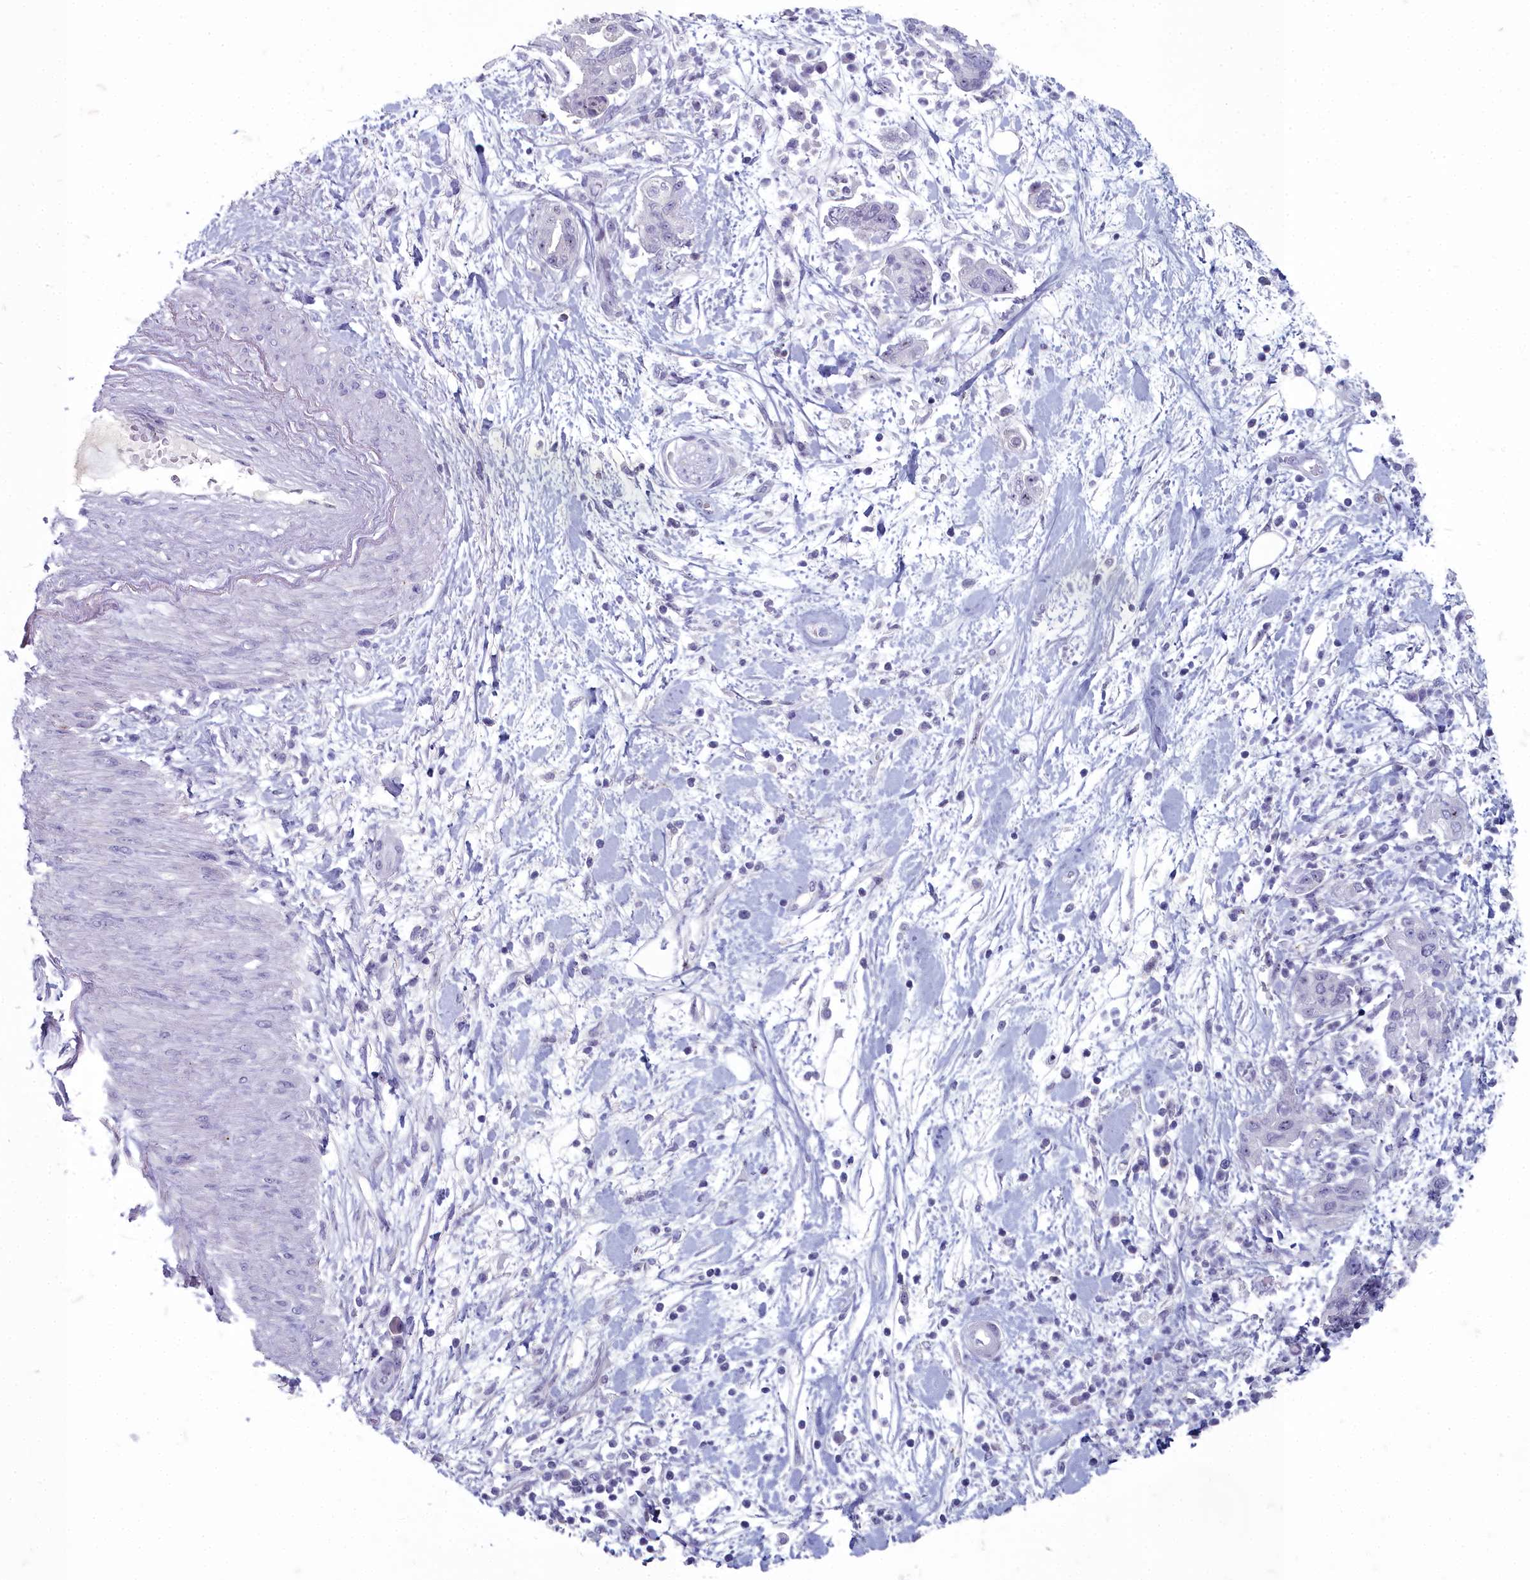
{"staining": {"intensity": "negative", "quantity": "none", "location": "none"}, "tissue": "pancreatic cancer", "cell_type": "Tumor cells", "image_type": "cancer", "snomed": [{"axis": "morphology", "description": "Adenocarcinoma, NOS"}, {"axis": "topography", "description": "Pancreas"}], "caption": "DAB immunohistochemical staining of pancreatic cancer (adenocarcinoma) reveals no significant positivity in tumor cells.", "gene": "INSYN2A", "patient": {"sex": "female", "age": 73}}